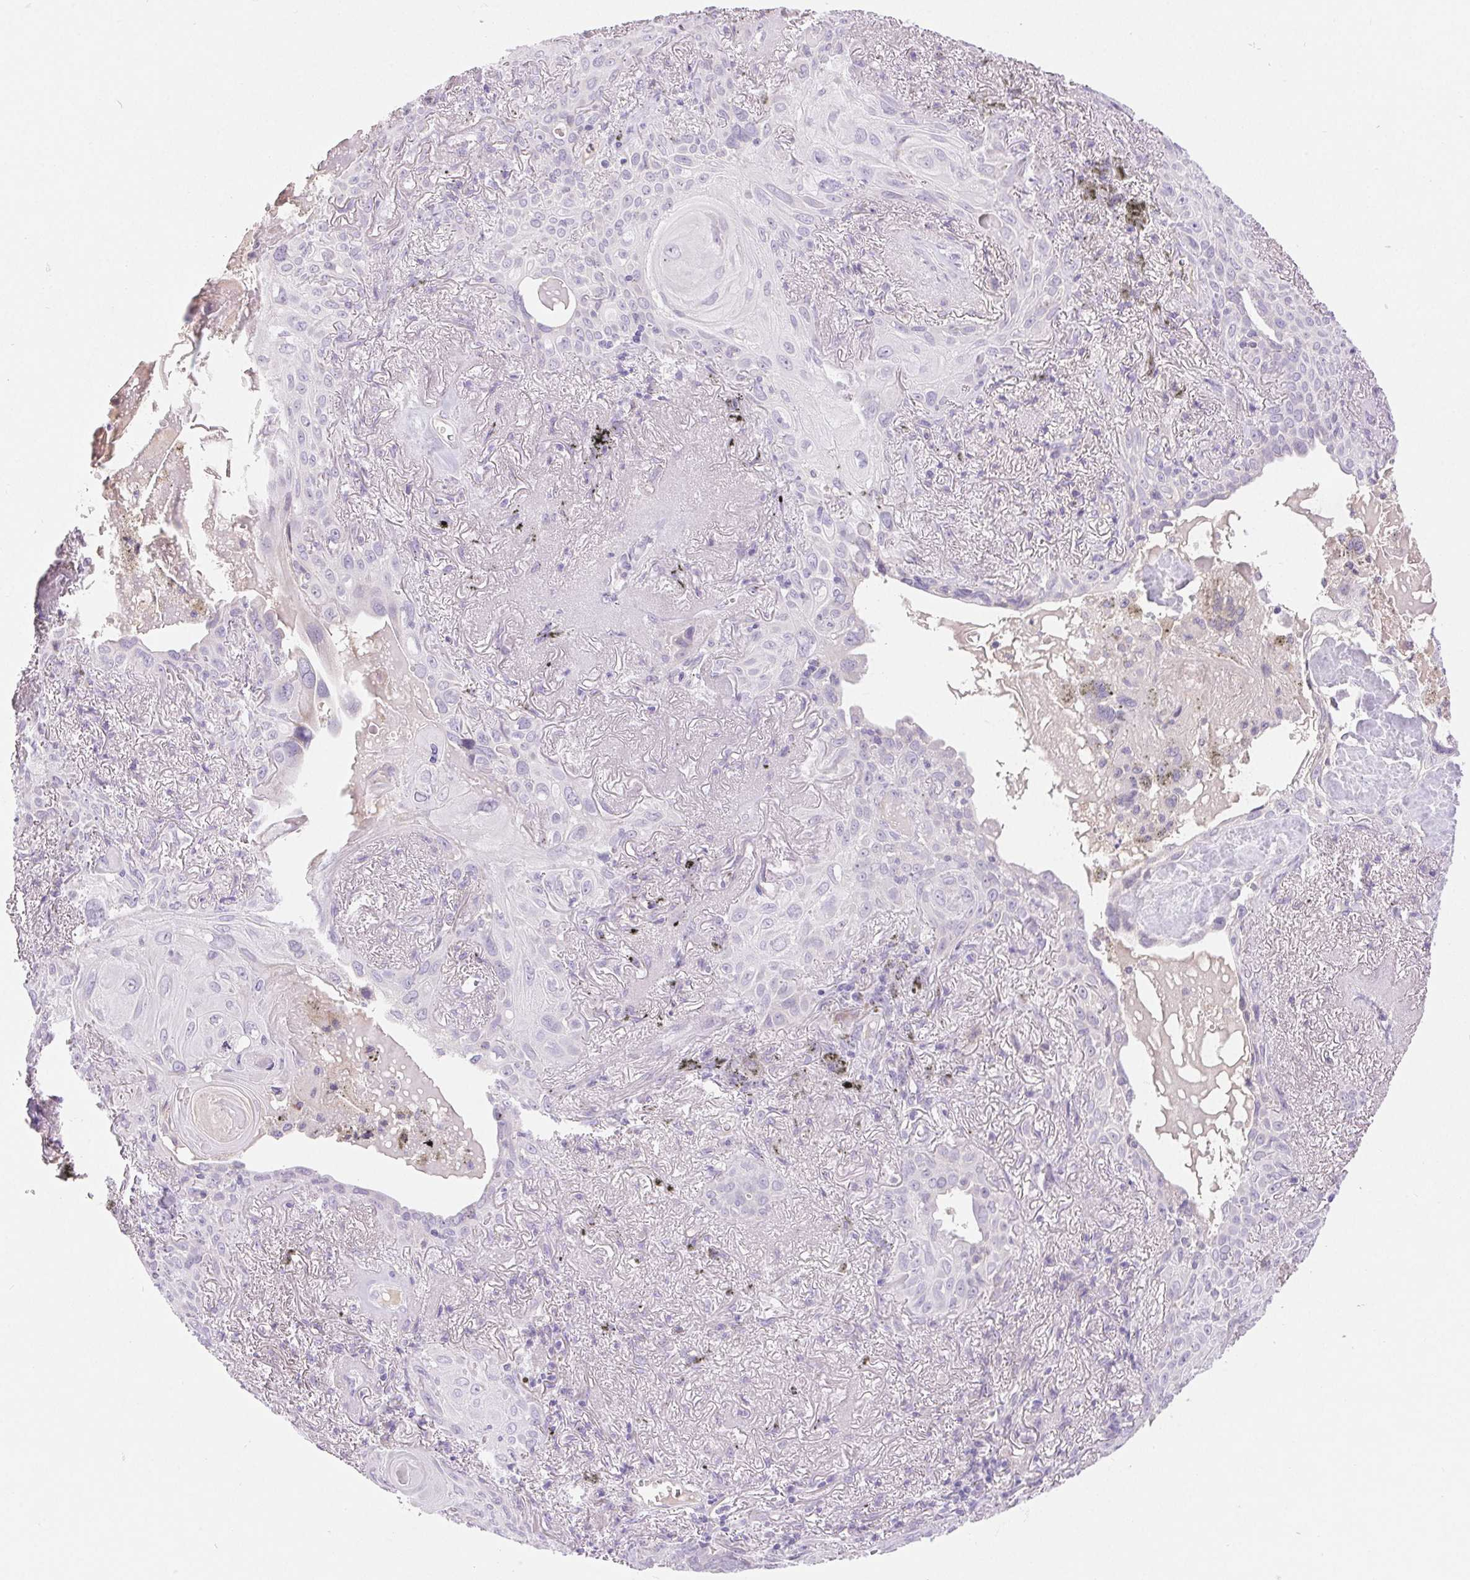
{"staining": {"intensity": "negative", "quantity": "none", "location": "none"}, "tissue": "lung cancer", "cell_type": "Tumor cells", "image_type": "cancer", "snomed": [{"axis": "morphology", "description": "Squamous cell carcinoma, NOS"}, {"axis": "topography", "description": "Lung"}], "caption": "An image of human squamous cell carcinoma (lung) is negative for staining in tumor cells.", "gene": "ARHGAP11B", "patient": {"sex": "male", "age": 79}}